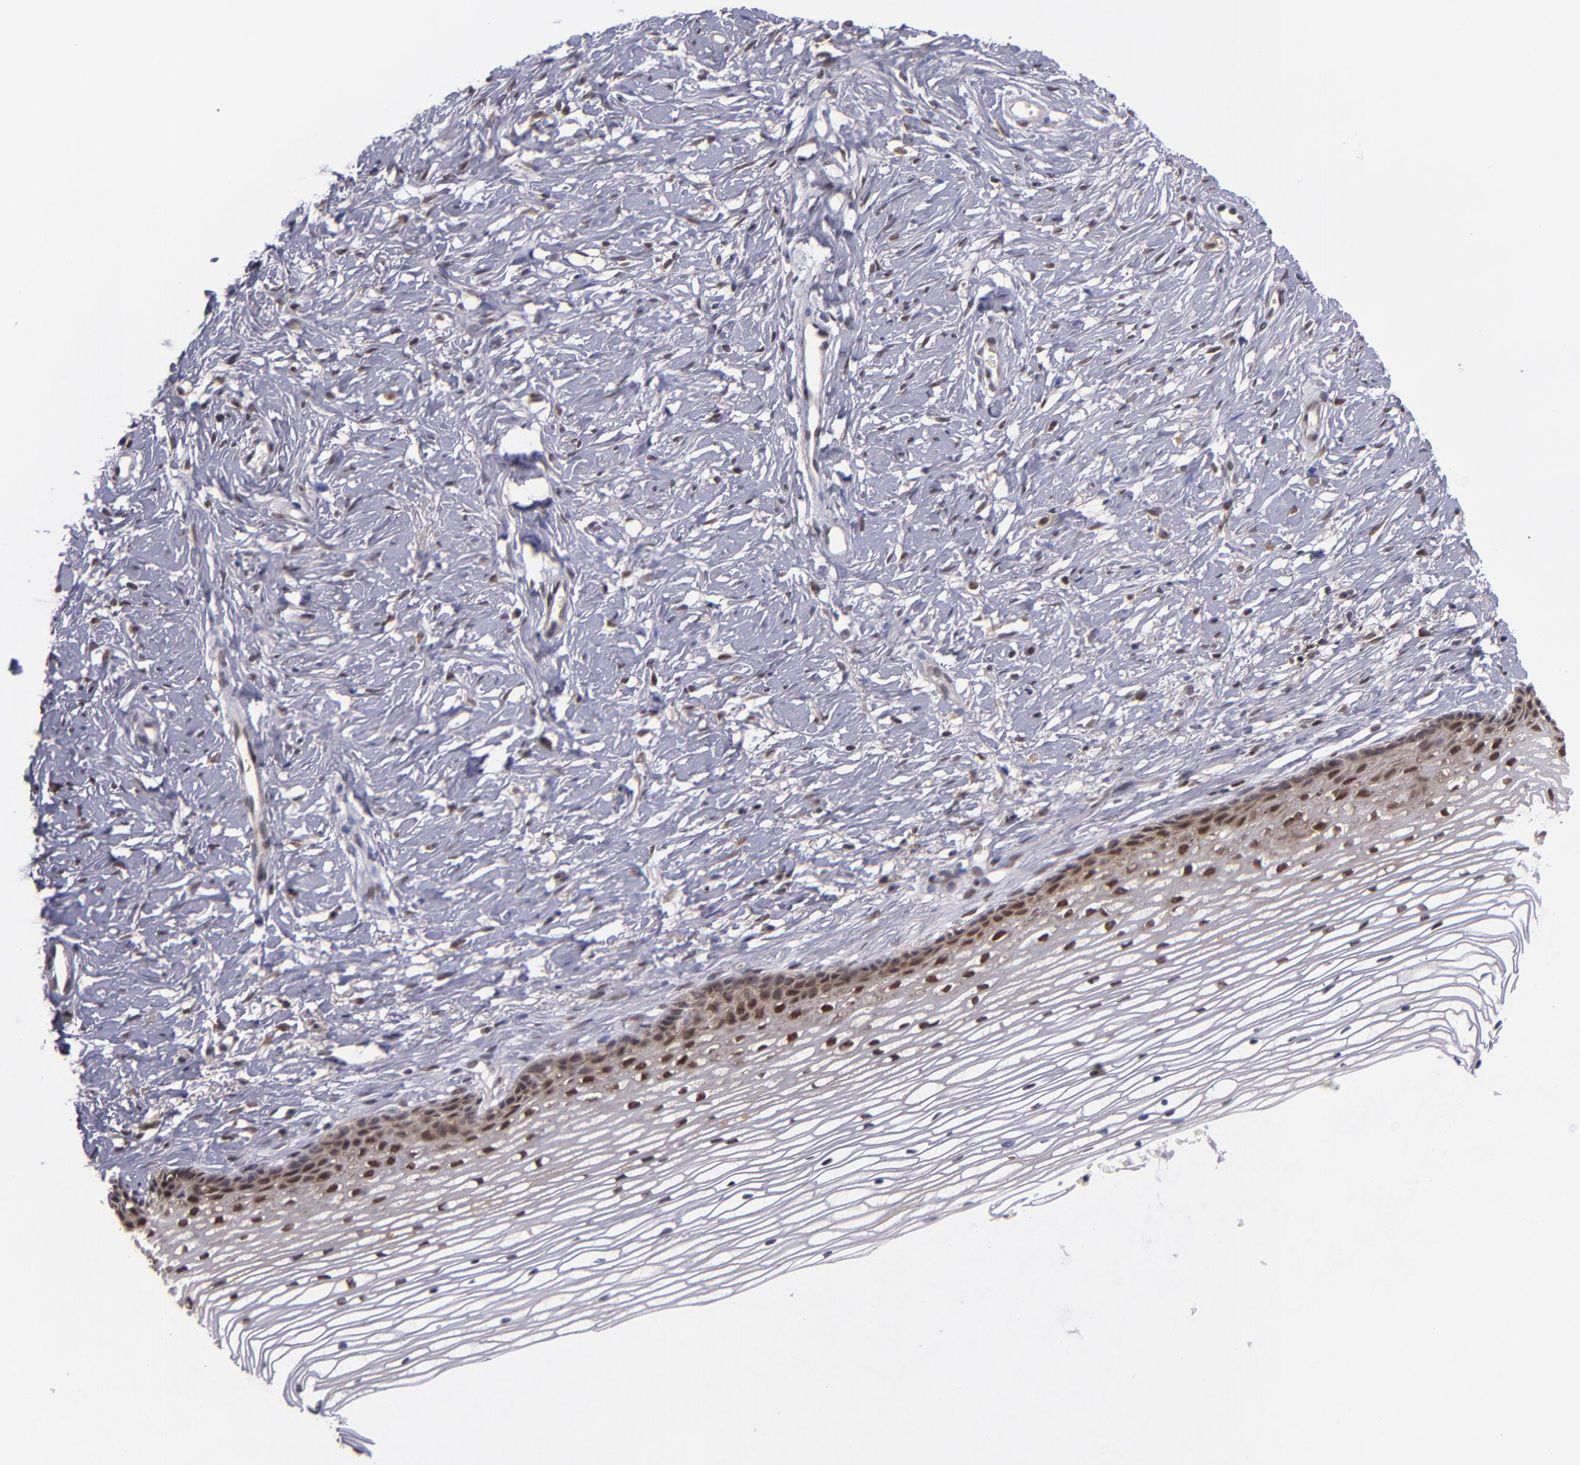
{"staining": {"intensity": "moderate", "quantity": ">75%", "location": "nuclear"}, "tissue": "cervix", "cell_type": "Glandular cells", "image_type": "normal", "snomed": [{"axis": "morphology", "description": "Normal tissue, NOS"}, {"axis": "topography", "description": "Cervix"}], "caption": "Protein staining of benign cervix shows moderate nuclear expression in approximately >75% of glandular cells.", "gene": "EP300", "patient": {"sex": "female", "age": 77}}